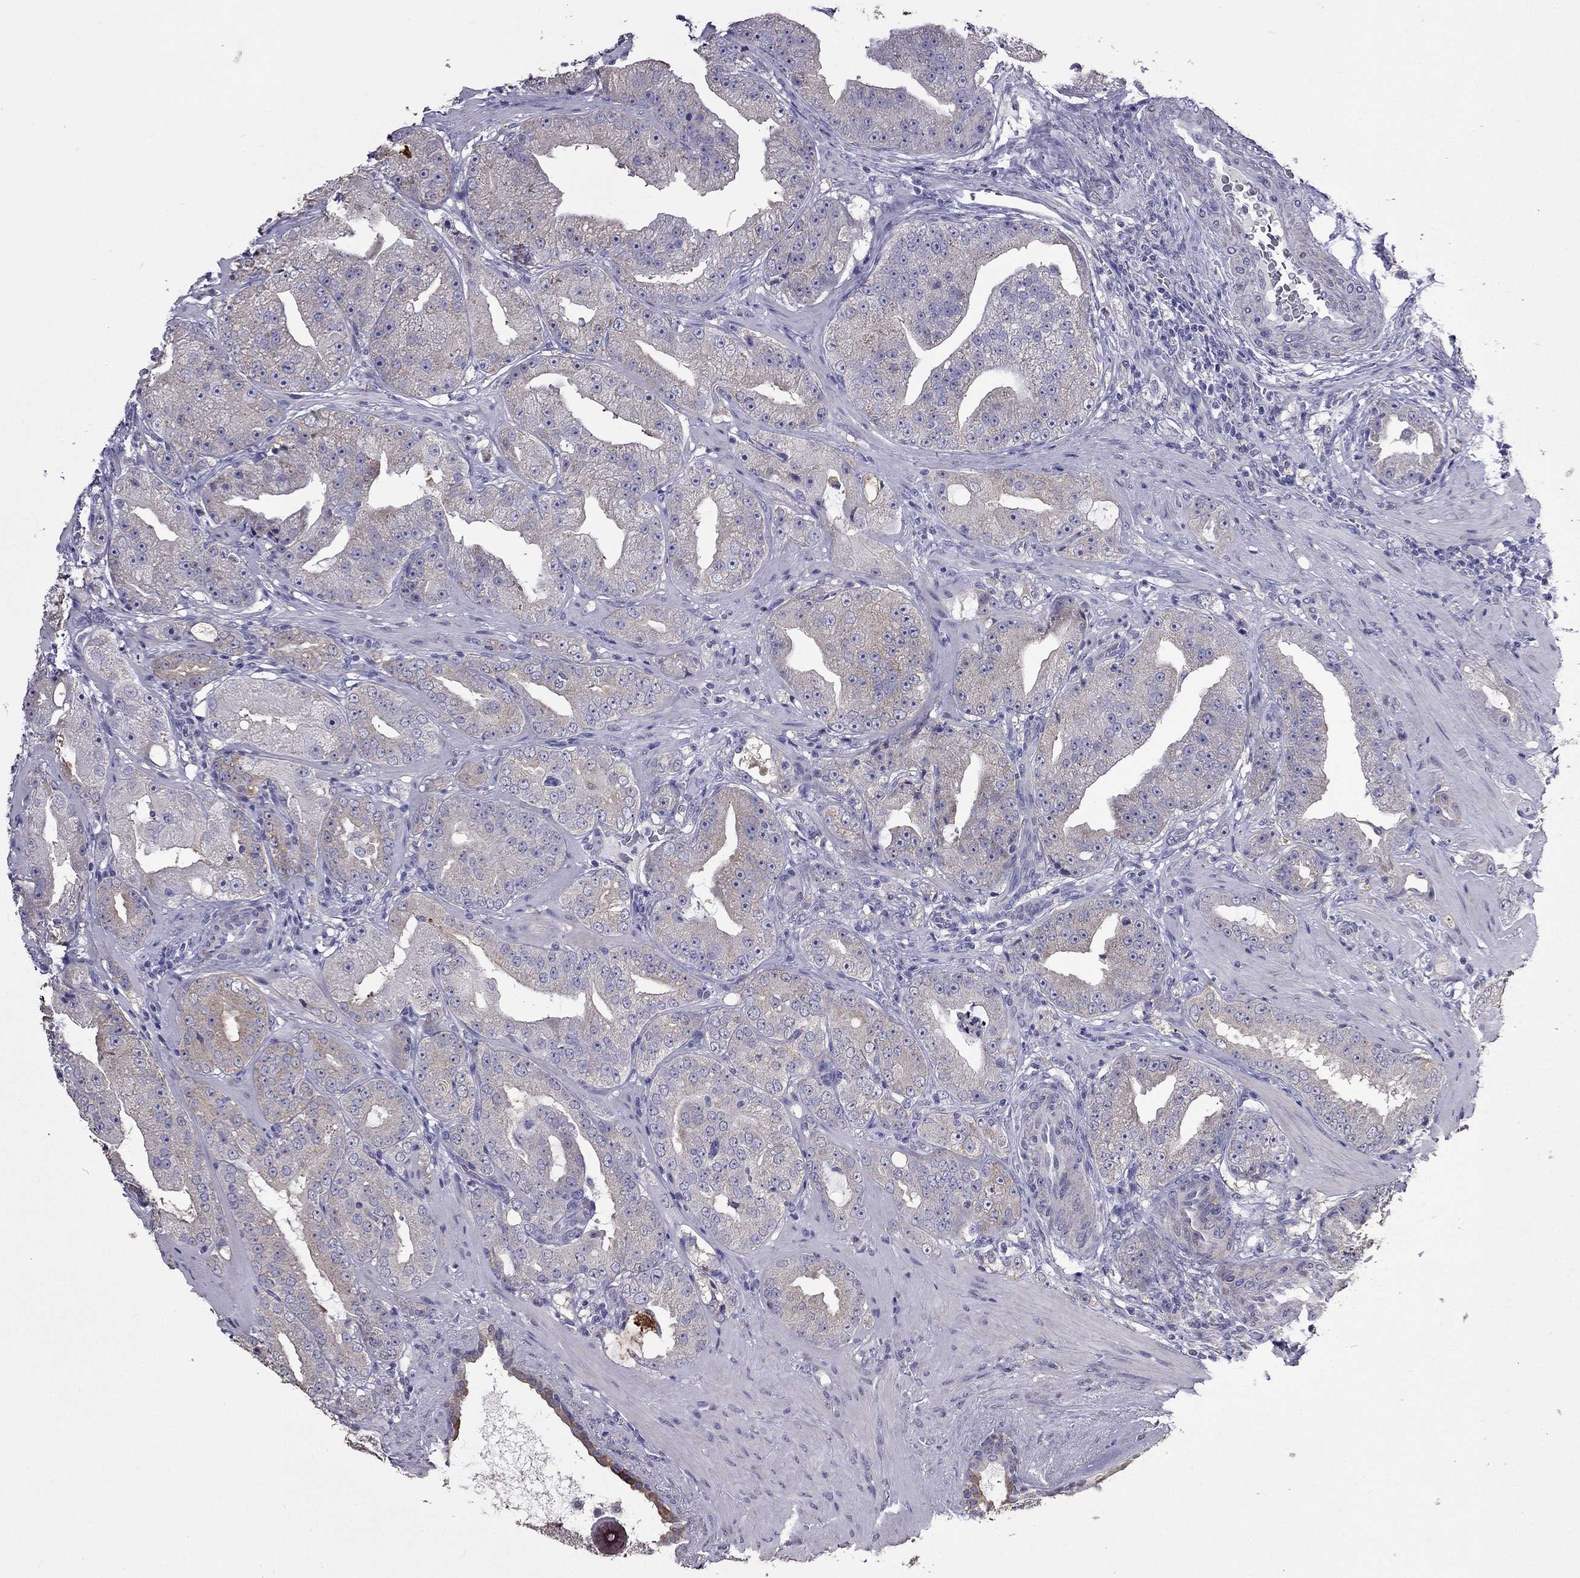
{"staining": {"intensity": "negative", "quantity": "none", "location": "none"}, "tissue": "prostate cancer", "cell_type": "Tumor cells", "image_type": "cancer", "snomed": [{"axis": "morphology", "description": "Adenocarcinoma, Low grade"}, {"axis": "topography", "description": "Prostate"}], "caption": "Tumor cells show no significant protein positivity in prostate cancer.", "gene": "AK5", "patient": {"sex": "male", "age": 62}}